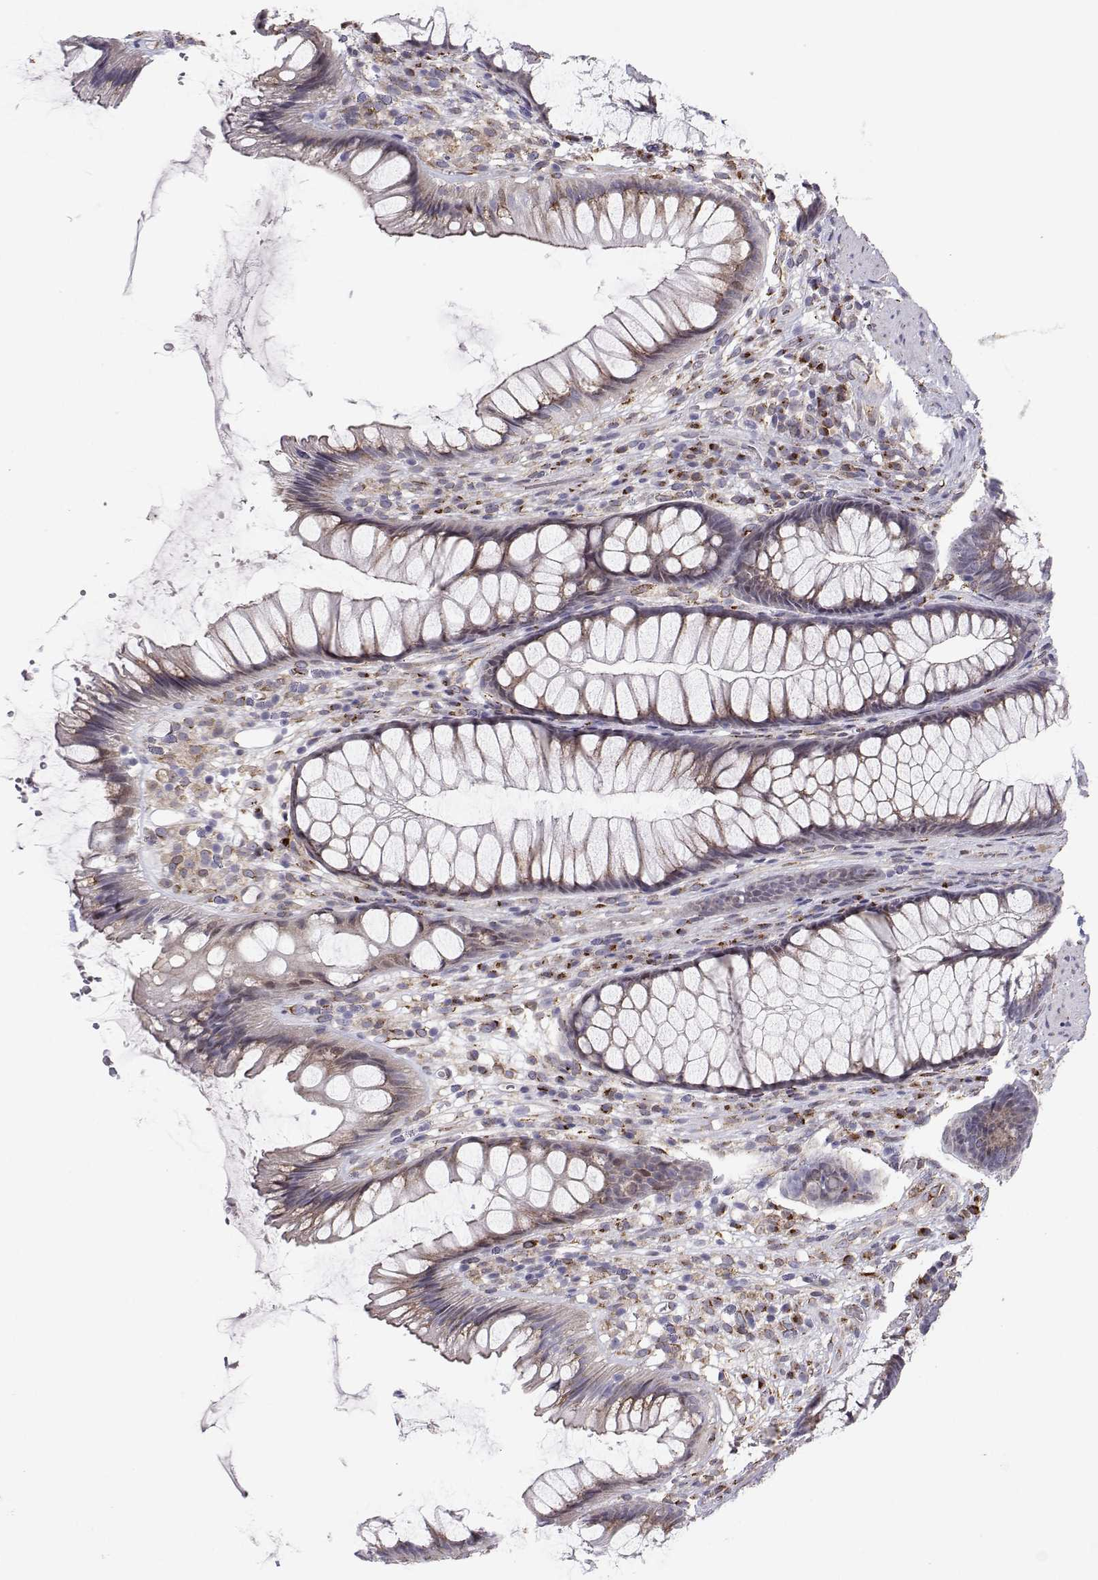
{"staining": {"intensity": "moderate", "quantity": "25%-75%", "location": "cytoplasmic/membranous"}, "tissue": "rectum", "cell_type": "Glandular cells", "image_type": "normal", "snomed": [{"axis": "morphology", "description": "Normal tissue, NOS"}, {"axis": "topography", "description": "Rectum"}], "caption": "Immunohistochemistry (IHC) of unremarkable rectum reveals medium levels of moderate cytoplasmic/membranous staining in approximately 25%-75% of glandular cells.", "gene": "STARD13", "patient": {"sex": "male", "age": 53}}